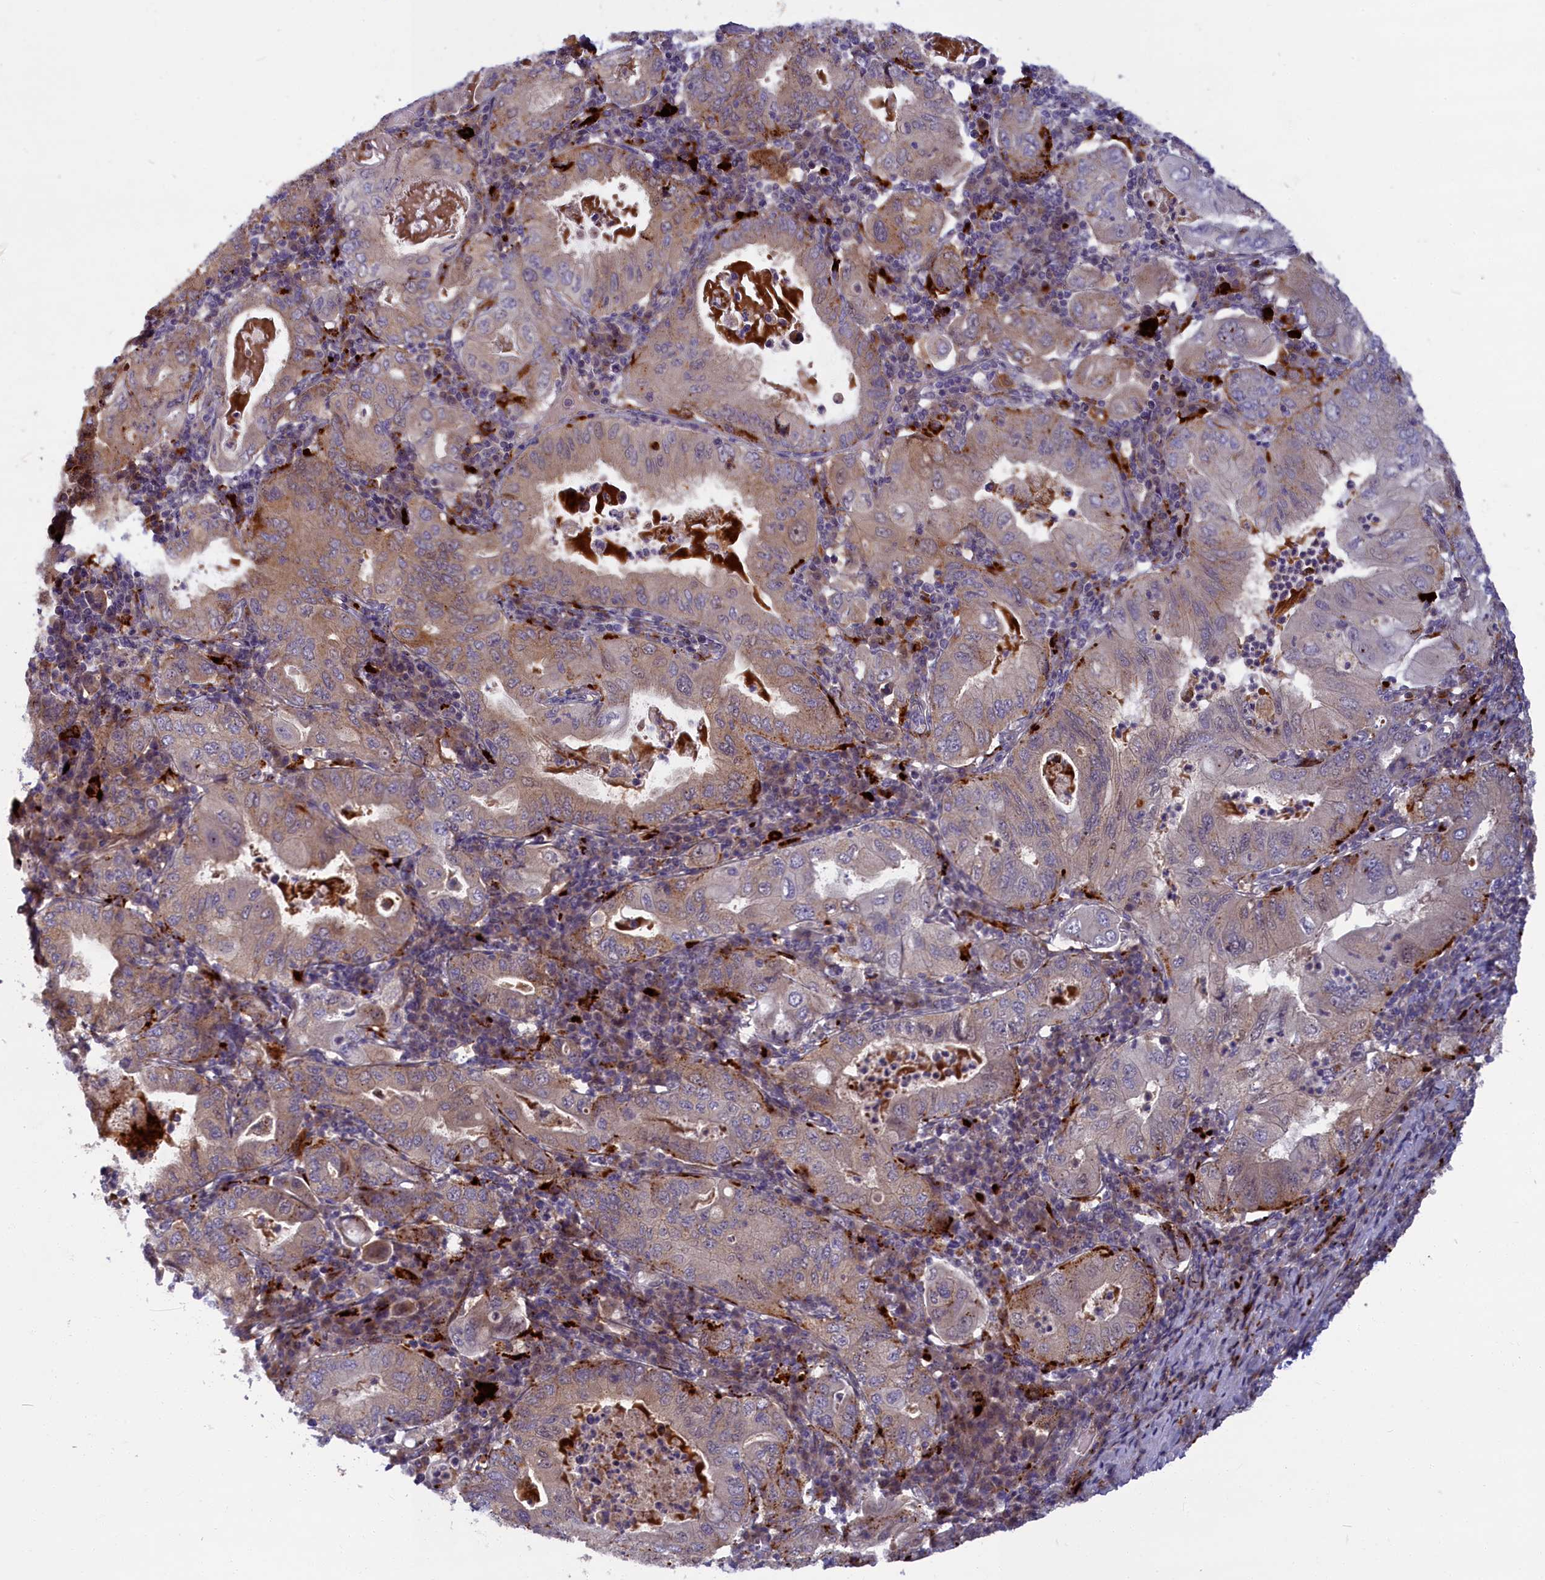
{"staining": {"intensity": "moderate", "quantity": "25%-75%", "location": "cytoplasmic/membranous"}, "tissue": "stomach cancer", "cell_type": "Tumor cells", "image_type": "cancer", "snomed": [{"axis": "morphology", "description": "Normal tissue, NOS"}, {"axis": "morphology", "description": "Adenocarcinoma, NOS"}, {"axis": "topography", "description": "Esophagus"}, {"axis": "topography", "description": "Stomach, upper"}, {"axis": "topography", "description": "Peripheral nerve tissue"}], "caption": "Protein staining by immunohistochemistry reveals moderate cytoplasmic/membranous expression in approximately 25%-75% of tumor cells in stomach cancer.", "gene": "FCSK", "patient": {"sex": "male", "age": 62}}